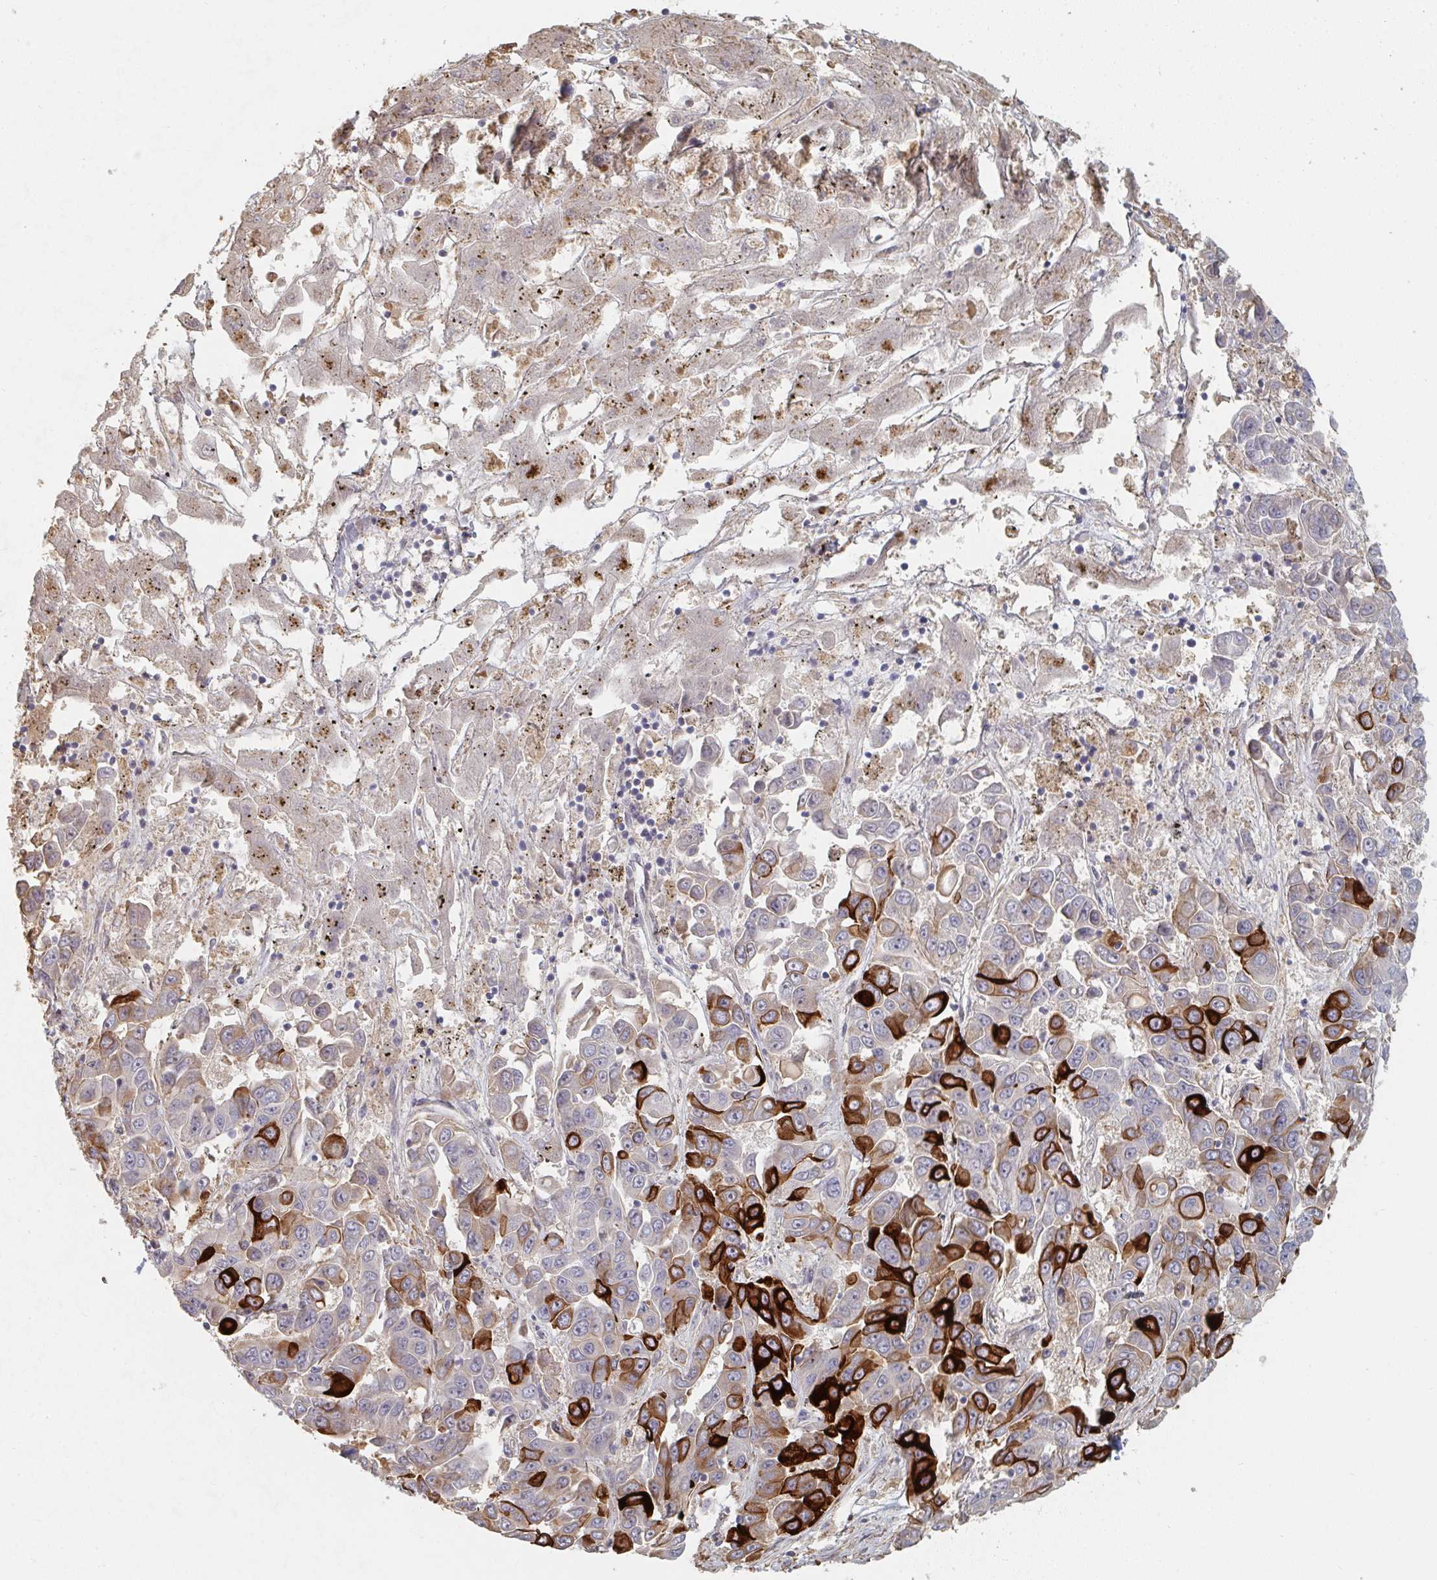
{"staining": {"intensity": "strong", "quantity": "25%-75%", "location": "cytoplasmic/membranous"}, "tissue": "liver cancer", "cell_type": "Tumor cells", "image_type": "cancer", "snomed": [{"axis": "morphology", "description": "Cholangiocarcinoma"}, {"axis": "topography", "description": "Liver"}], "caption": "Tumor cells exhibit high levels of strong cytoplasmic/membranous positivity in about 25%-75% of cells in human cholangiocarcinoma (liver).", "gene": "PTEN", "patient": {"sex": "female", "age": 52}}